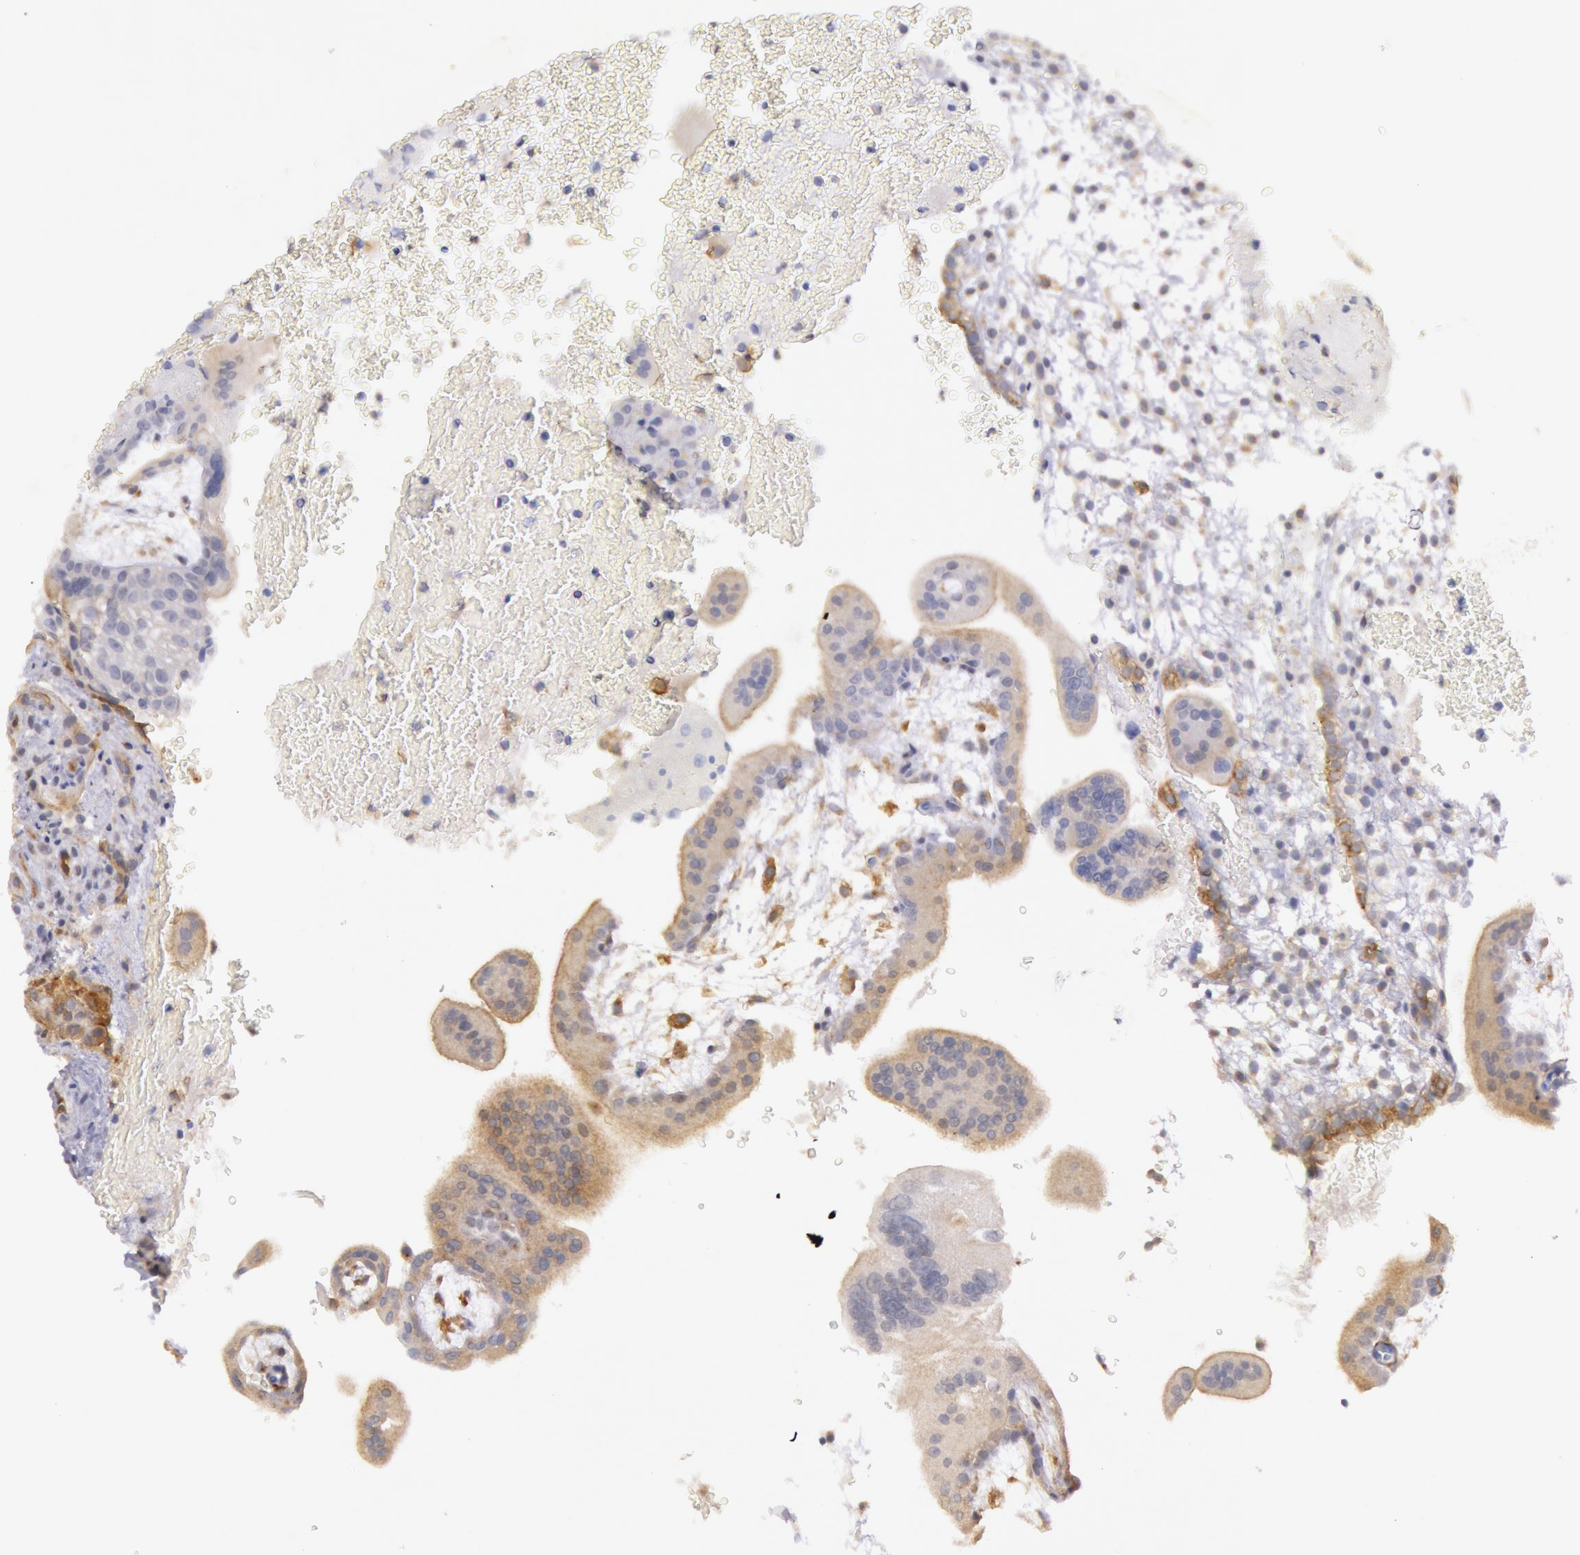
{"staining": {"intensity": "moderate", "quantity": "25%-75%", "location": "cytoplasmic/membranous"}, "tissue": "placenta", "cell_type": "Decidual cells", "image_type": "normal", "snomed": [{"axis": "morphology", "description": "Normal tissue, NOS"}, {"axis": "topography", "description": "Placenta"}], "caption": "Placenta was stained to show a protein in brown. There is medium levels of moderate cytoplasmic/membranous positivity in approximately 25%-75% of decidual cells.", "gene": "MYO5A", "patient": {"sex": "female", "age": 35}}